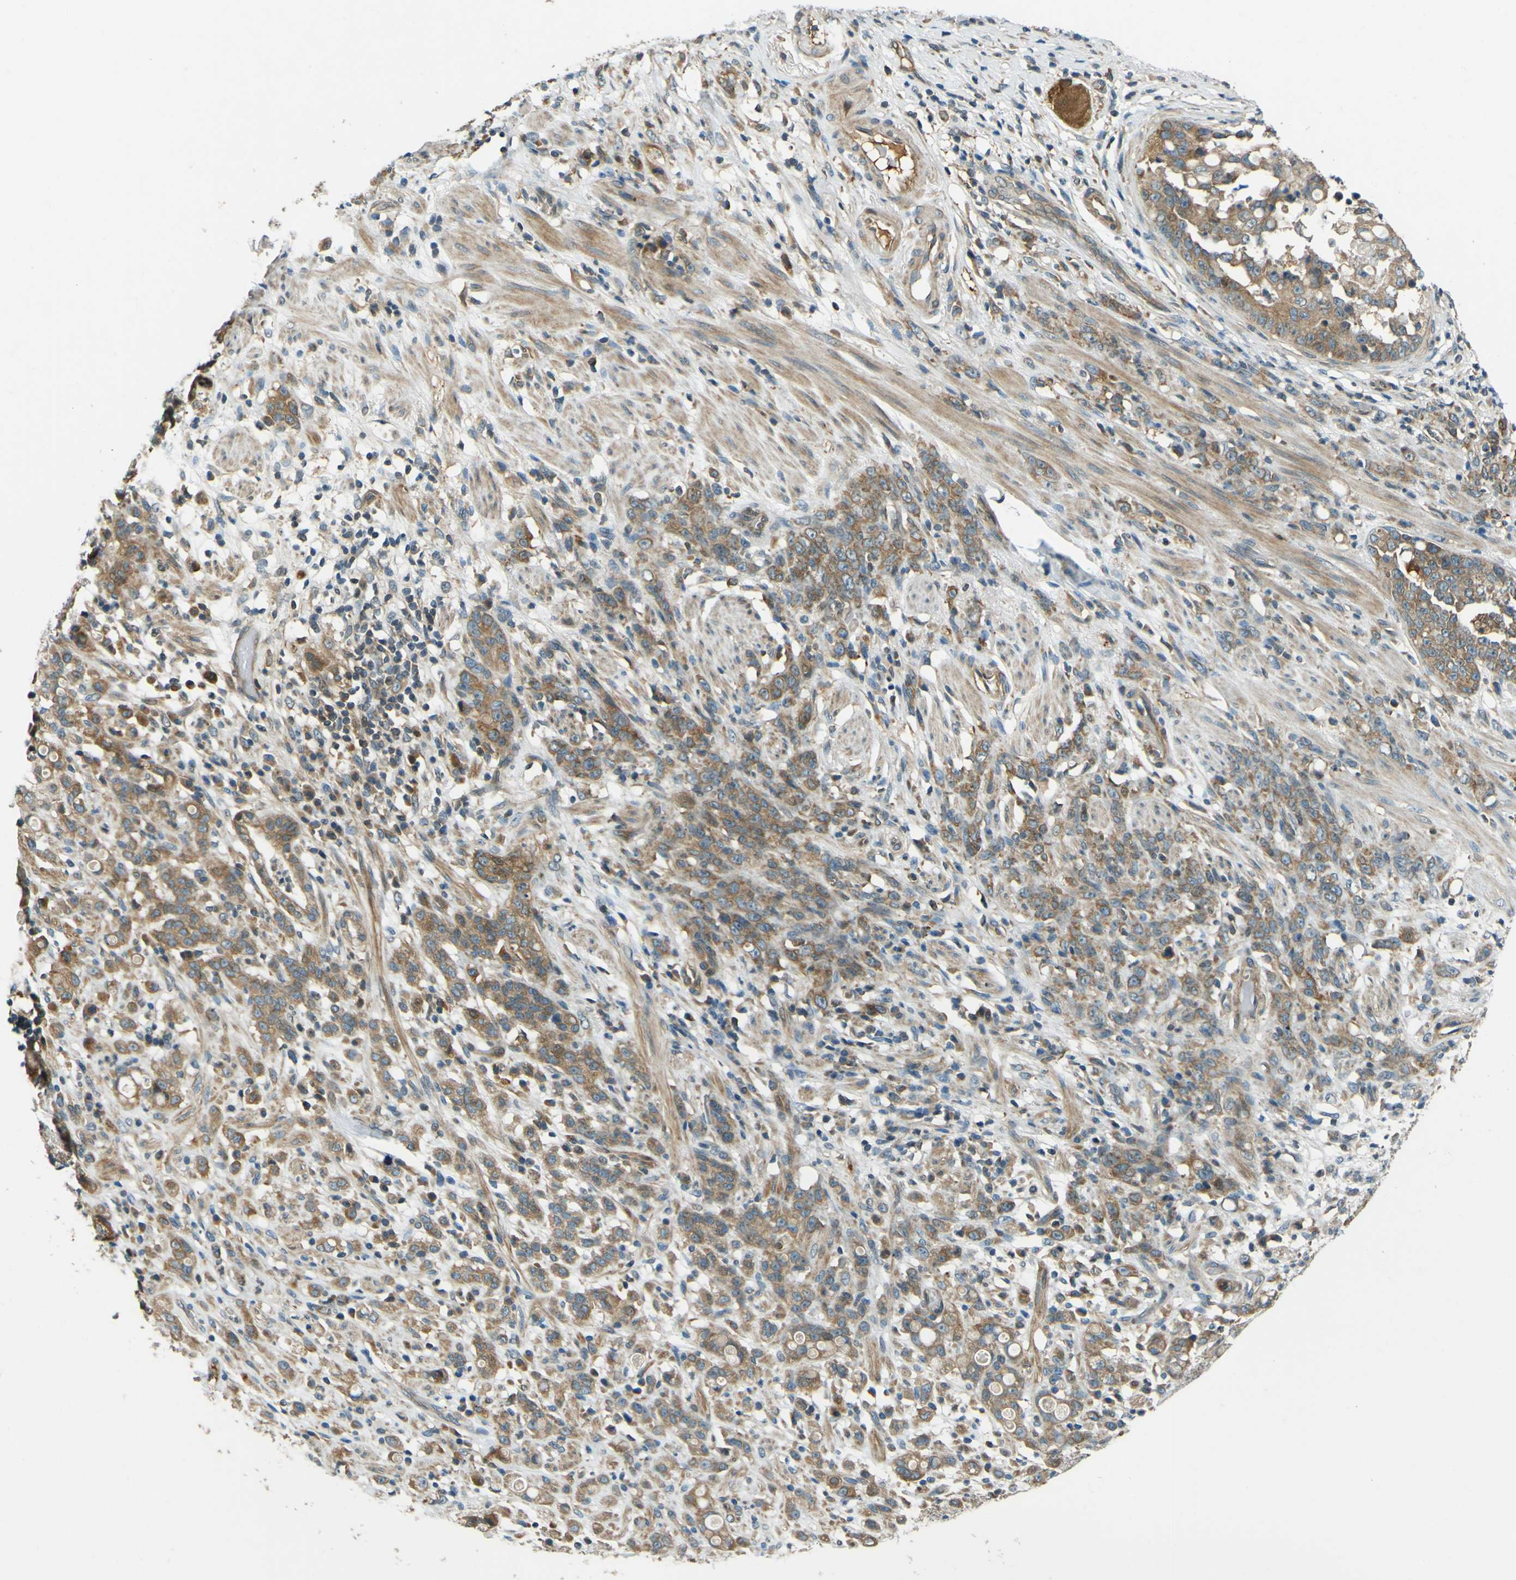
{"staining": {"intensity": "moderate", "quantity": "25%-75%", "location": "cytoplasmic/membranous"}, "tissue": "stomach cancer", "cell_type": "Tumor cells", "image_type": "cancer", "snomed": [{"axis": "morphology", "description": "Adenocarcinoma, NOS"}, {"axis": "topography", "description": "Stomach, lower"}], "caption": "Protein expression analysis of stomach cancer displays moderate cytoplasmic/membranous staining in about 25%-75% of tumor cells.", "gene": "LPCAT1", "patient": {"sex": "male", "age": 88}}